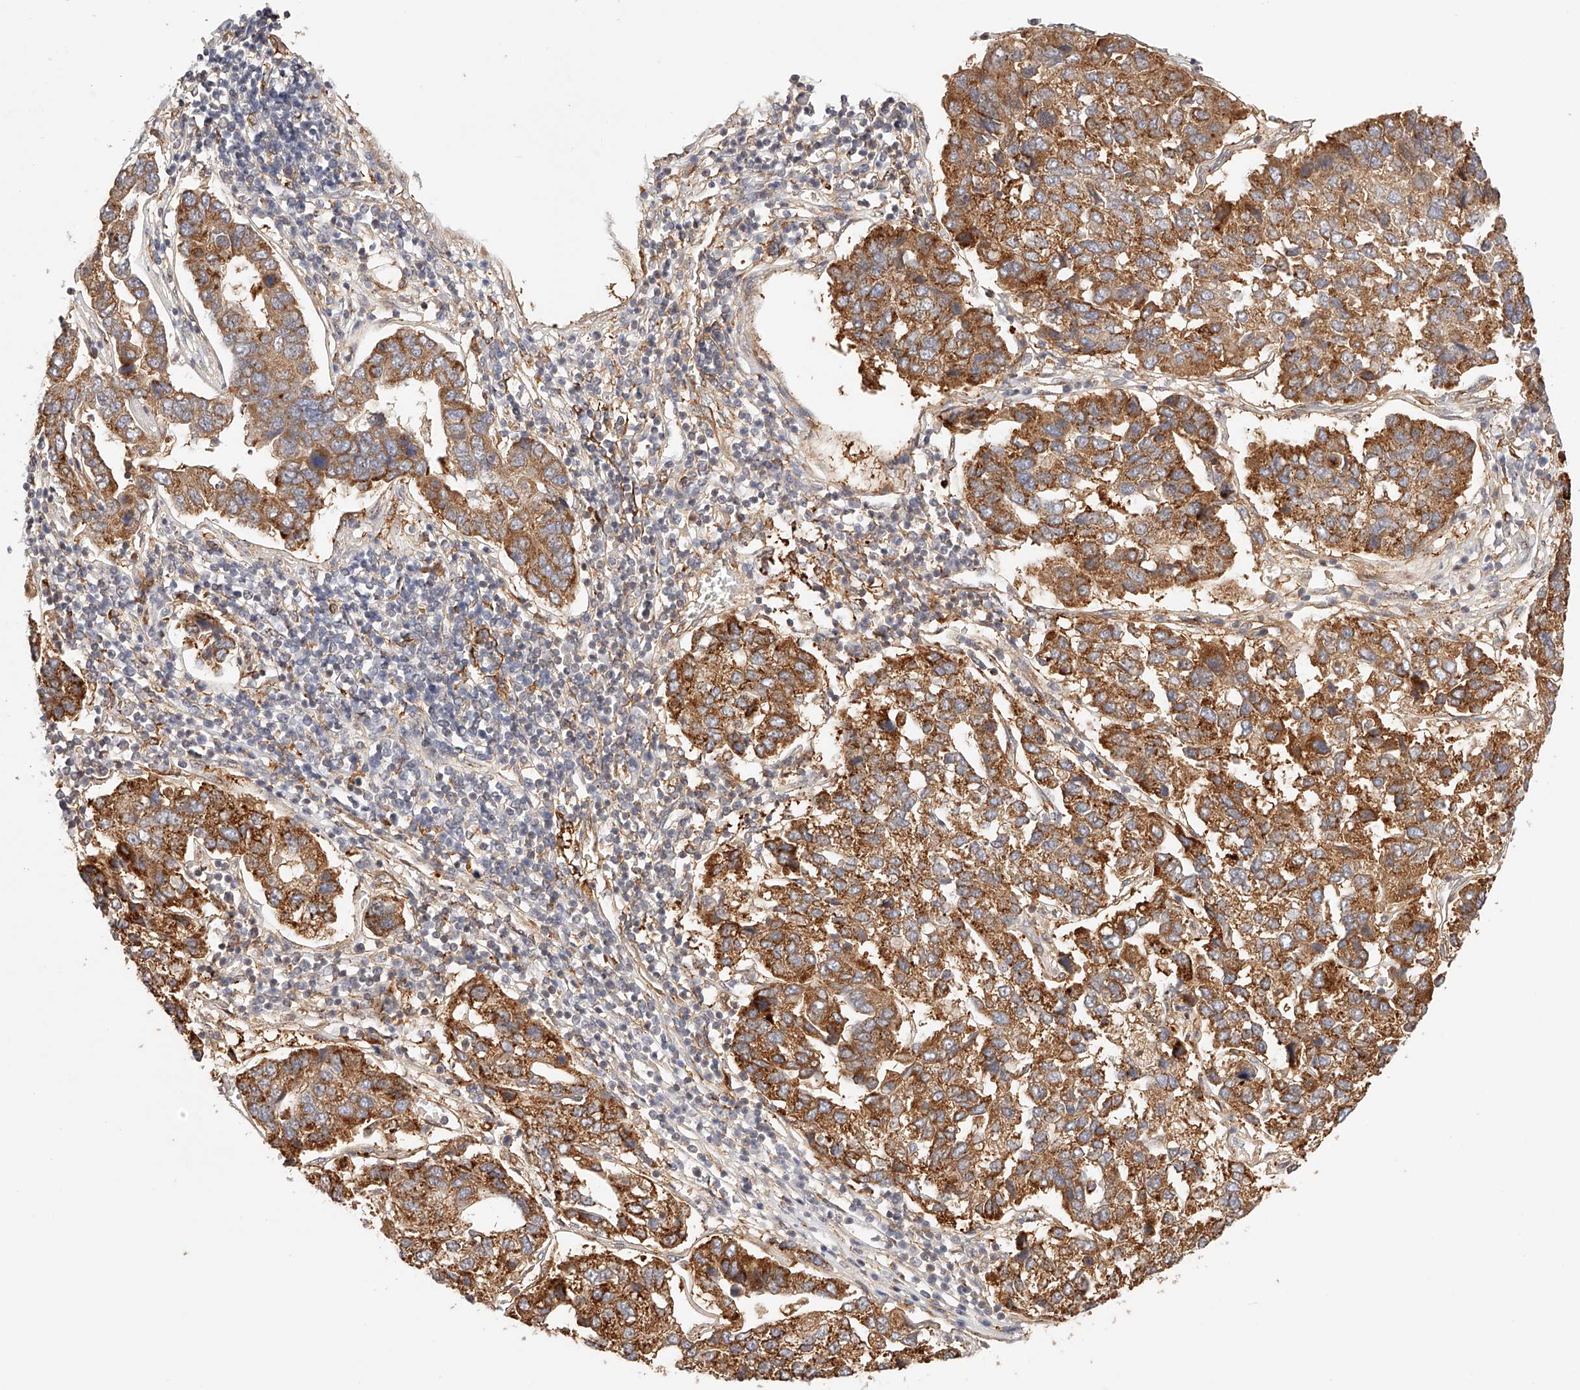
{"staining": {"intensity": "strong", "quantity": ">75%", "location": "cytoplasmic/membranous"}, "tissue": "pancreatic cancer", "cell_type": "Tumor cells", "image_type": "cancer", "snomed": [{"axis": "morphology", "description": "Adenocarcinoma, NOS"}, {"axis": "topography", "description": "Pancreas"}], "caption": "The immunohistochemical stain highlights strong cytoplasmic/membranous expression in tumor cells of pancreatic adenocarcinoma tissue.", "gene": "SYNC", "patient": {"sex": "female", "age": 61}}